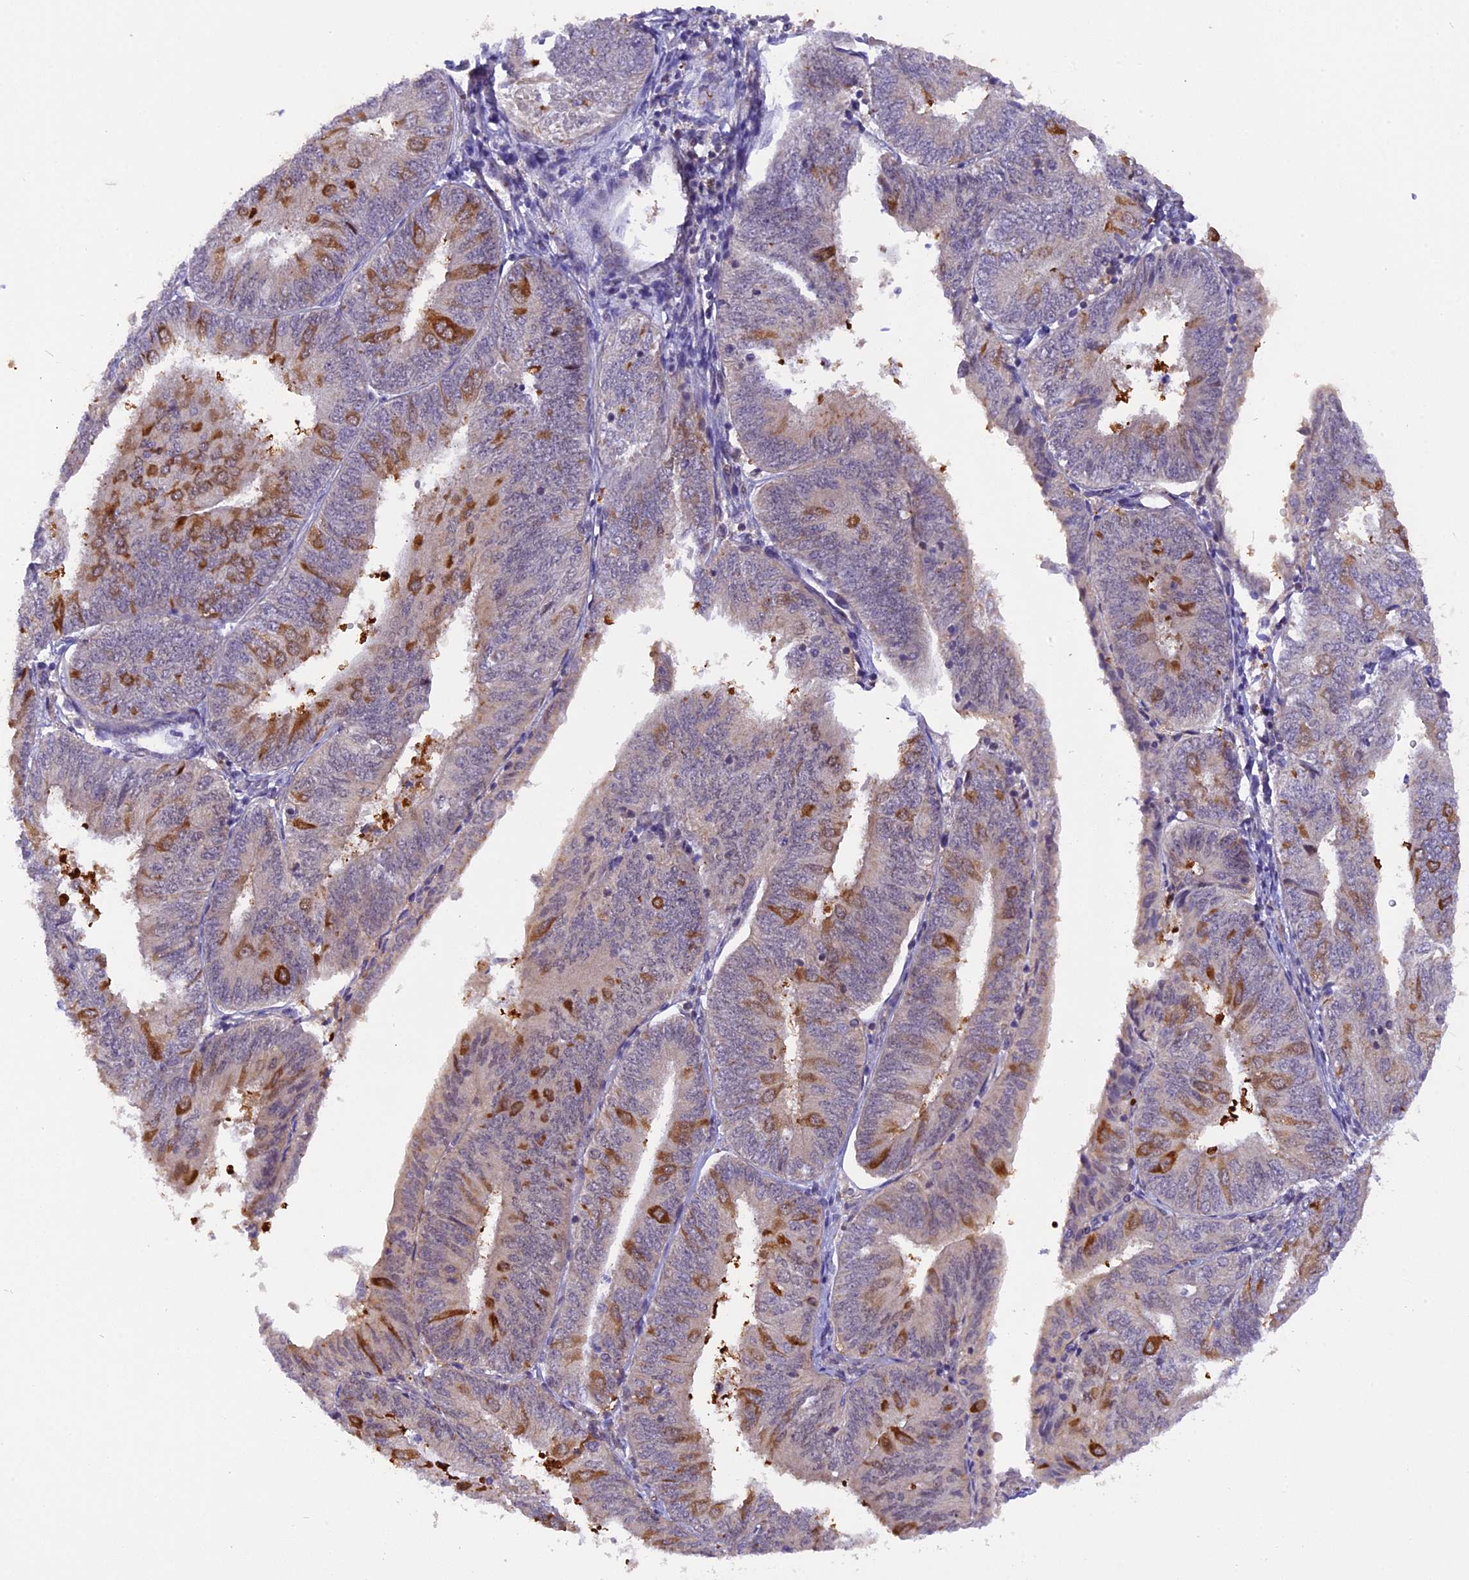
{"staining": {"intensity": "moderate", "quantity": "25%-75%", "location": "cytoplasmic/membranous"}, "tissue": "endometrial cancer", "cell_type": "Tumor cells", "image_type": "cancer", "snomed": [{"axis": "morphology", "description": "Adenocarcinoma, NOS"}, {"axis": "topography", "description": "Endometrium"}], "caption": "The micrograph reveals staining of endometrial cancer, revealing moderate cytoplasmic/membranous protein positivity (brown color) within tumor cells. Ihc stains the protein in brown and the nuclei are stained blue.", "gene": "SAMD4A", "patient": {"sex": "female", "age": 58}}